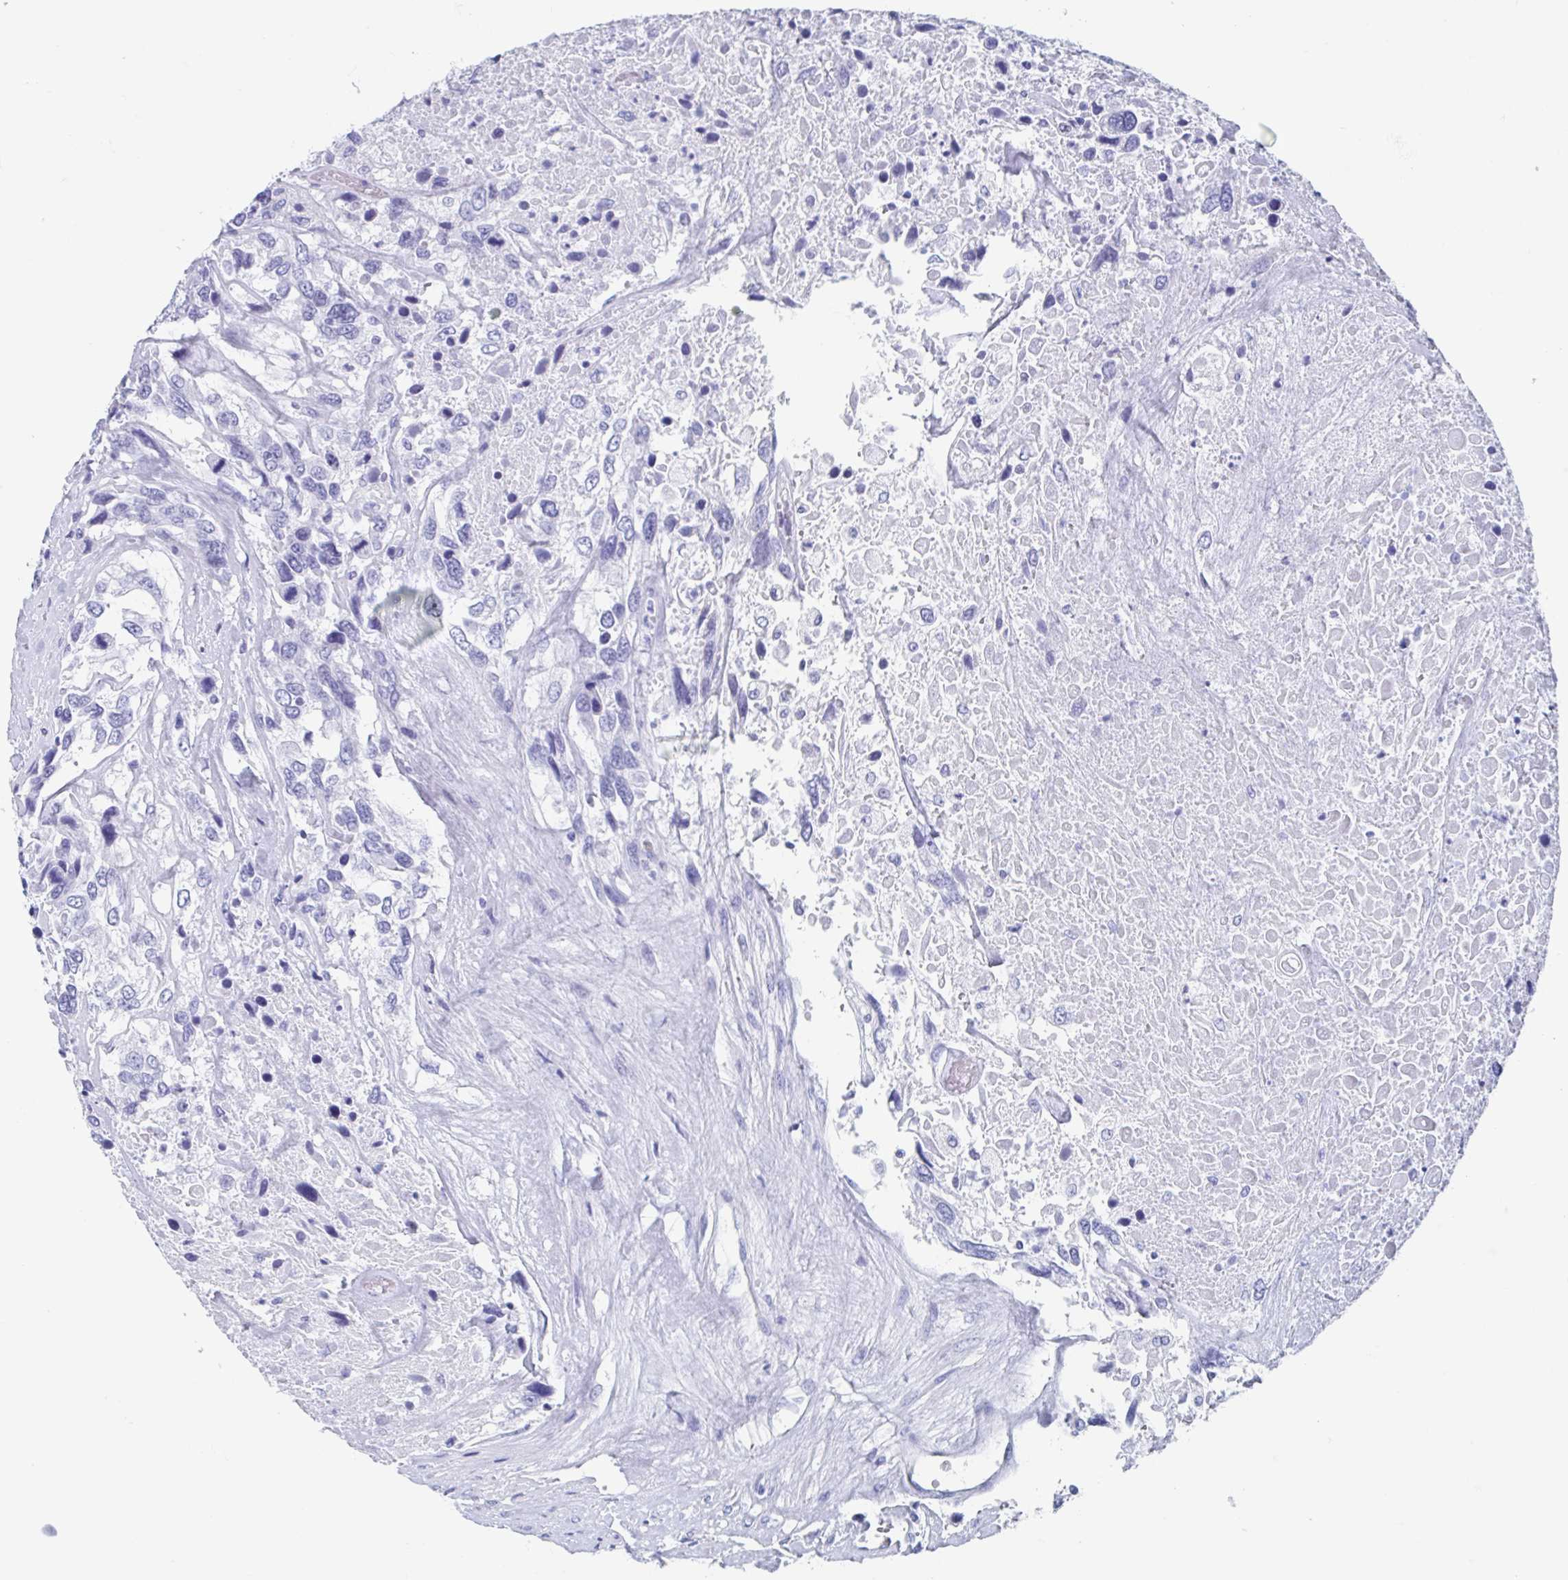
{"staining": {"intensity": "negative", "quantity": "none", "location": "none"}, "tissue": "urothelial cancer", "cell_type": "Tumor cells", "image_type": "cancer", "snomed": [{"axis": "morphology", "description": "Urothelial carcinoma, High grade"}, {"axis": "topography", "description": "Urinary bladder"}], "caption": "Immunohistochemistry (IHC) of urothelial cancer reveals no staining in tumor cells.", "gene": "C10orf53", "patient": {"sex": "female", "age": 70}}